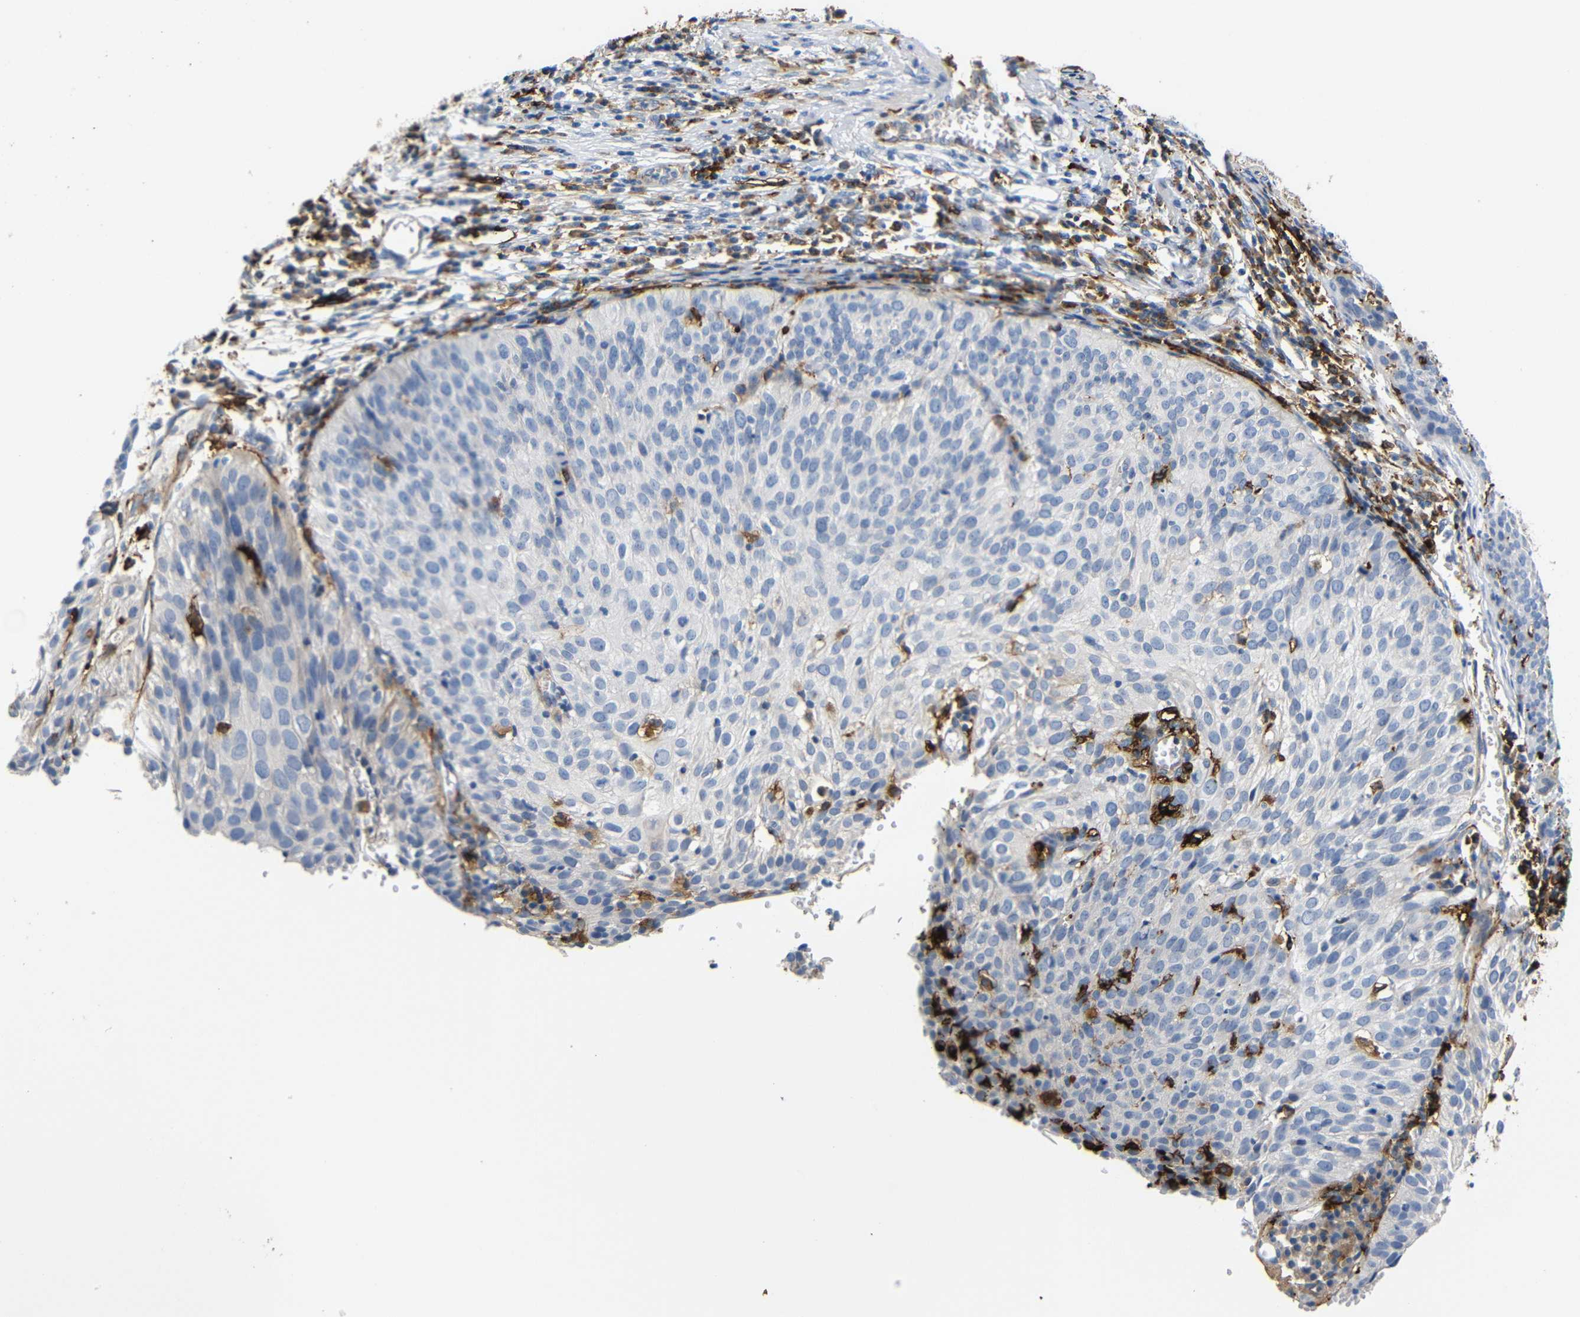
{"staining": {"intensity": "negative", "quantity": "none", "location": "none"}, "tissue": "cervical cancer", "cell_type": "Tumor cells", "image_type": "cancer", "snomed": [{"axis": "morphology", "description": "Squamous cell carcinoma, NOS"}, {"axis": "topography", "description": "Cervix"}], "caption": "The image displays no significant staining in tumor cells of cervical cancer (squamous cell carcinoma). (Immunohistochemistry, brightfield microscopy, high magnification).", "gene": "HLA-DQB1", "patient": {"sex": "female", "age": 38}}